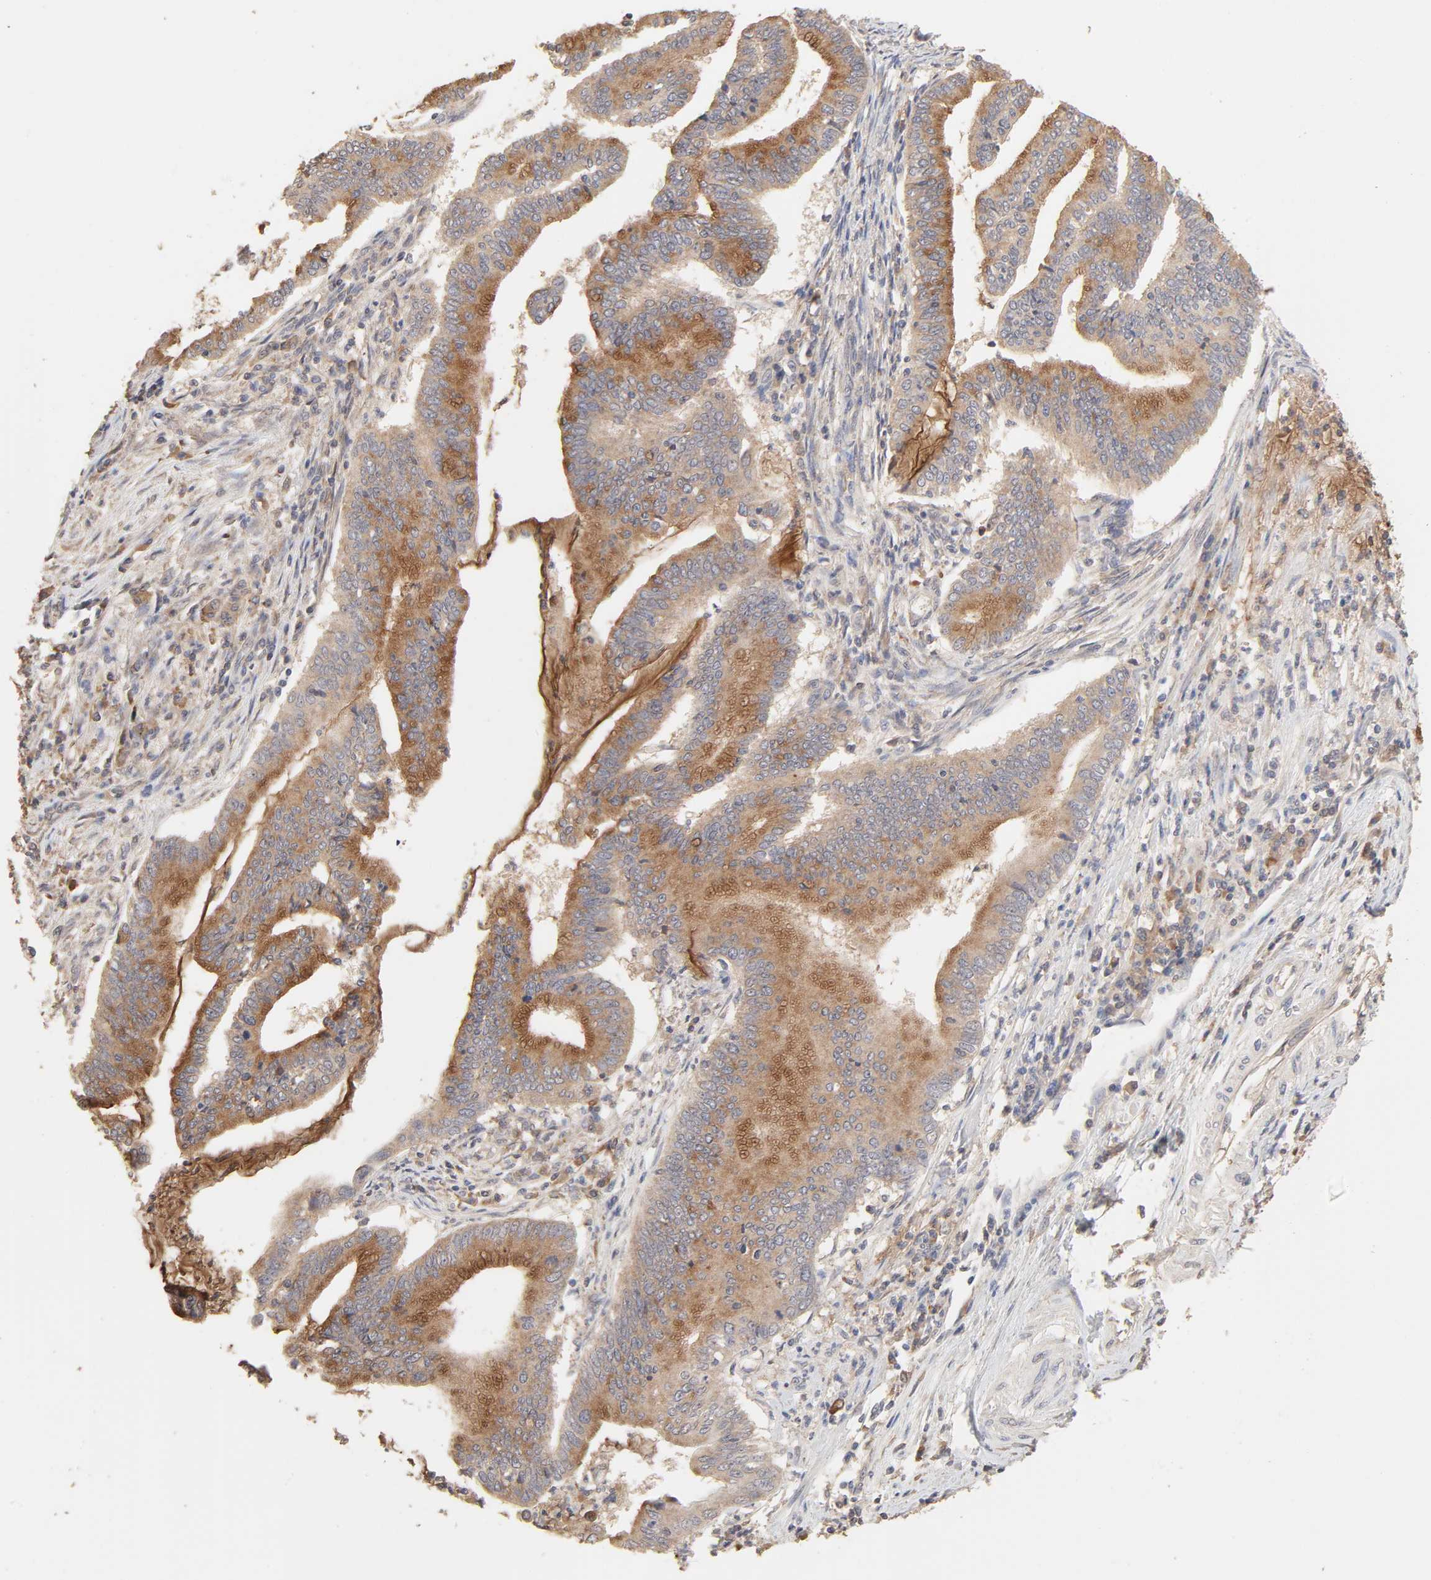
{"staining": {"intensity": "moderate", "quantity": "25%-75%", "location": "cytoplasmic/membranous"}, "tissue": "cervical cancer", "cell_type": "Tumor cells", "image_type": "cancer", "snomed": [{"axis": "morphology", "description": "Adenocarcinoma, NOS"}, {"axis": "topography", "description": "Cervix"}], "caption": "Protein expression analysis of human cervical cancer reveals moderate cytoplasmic/membranous positivity in about 25%-75% of tumor cells.", "gene": "AP1G2", "patient": {"sex": "female", "age": 36}}